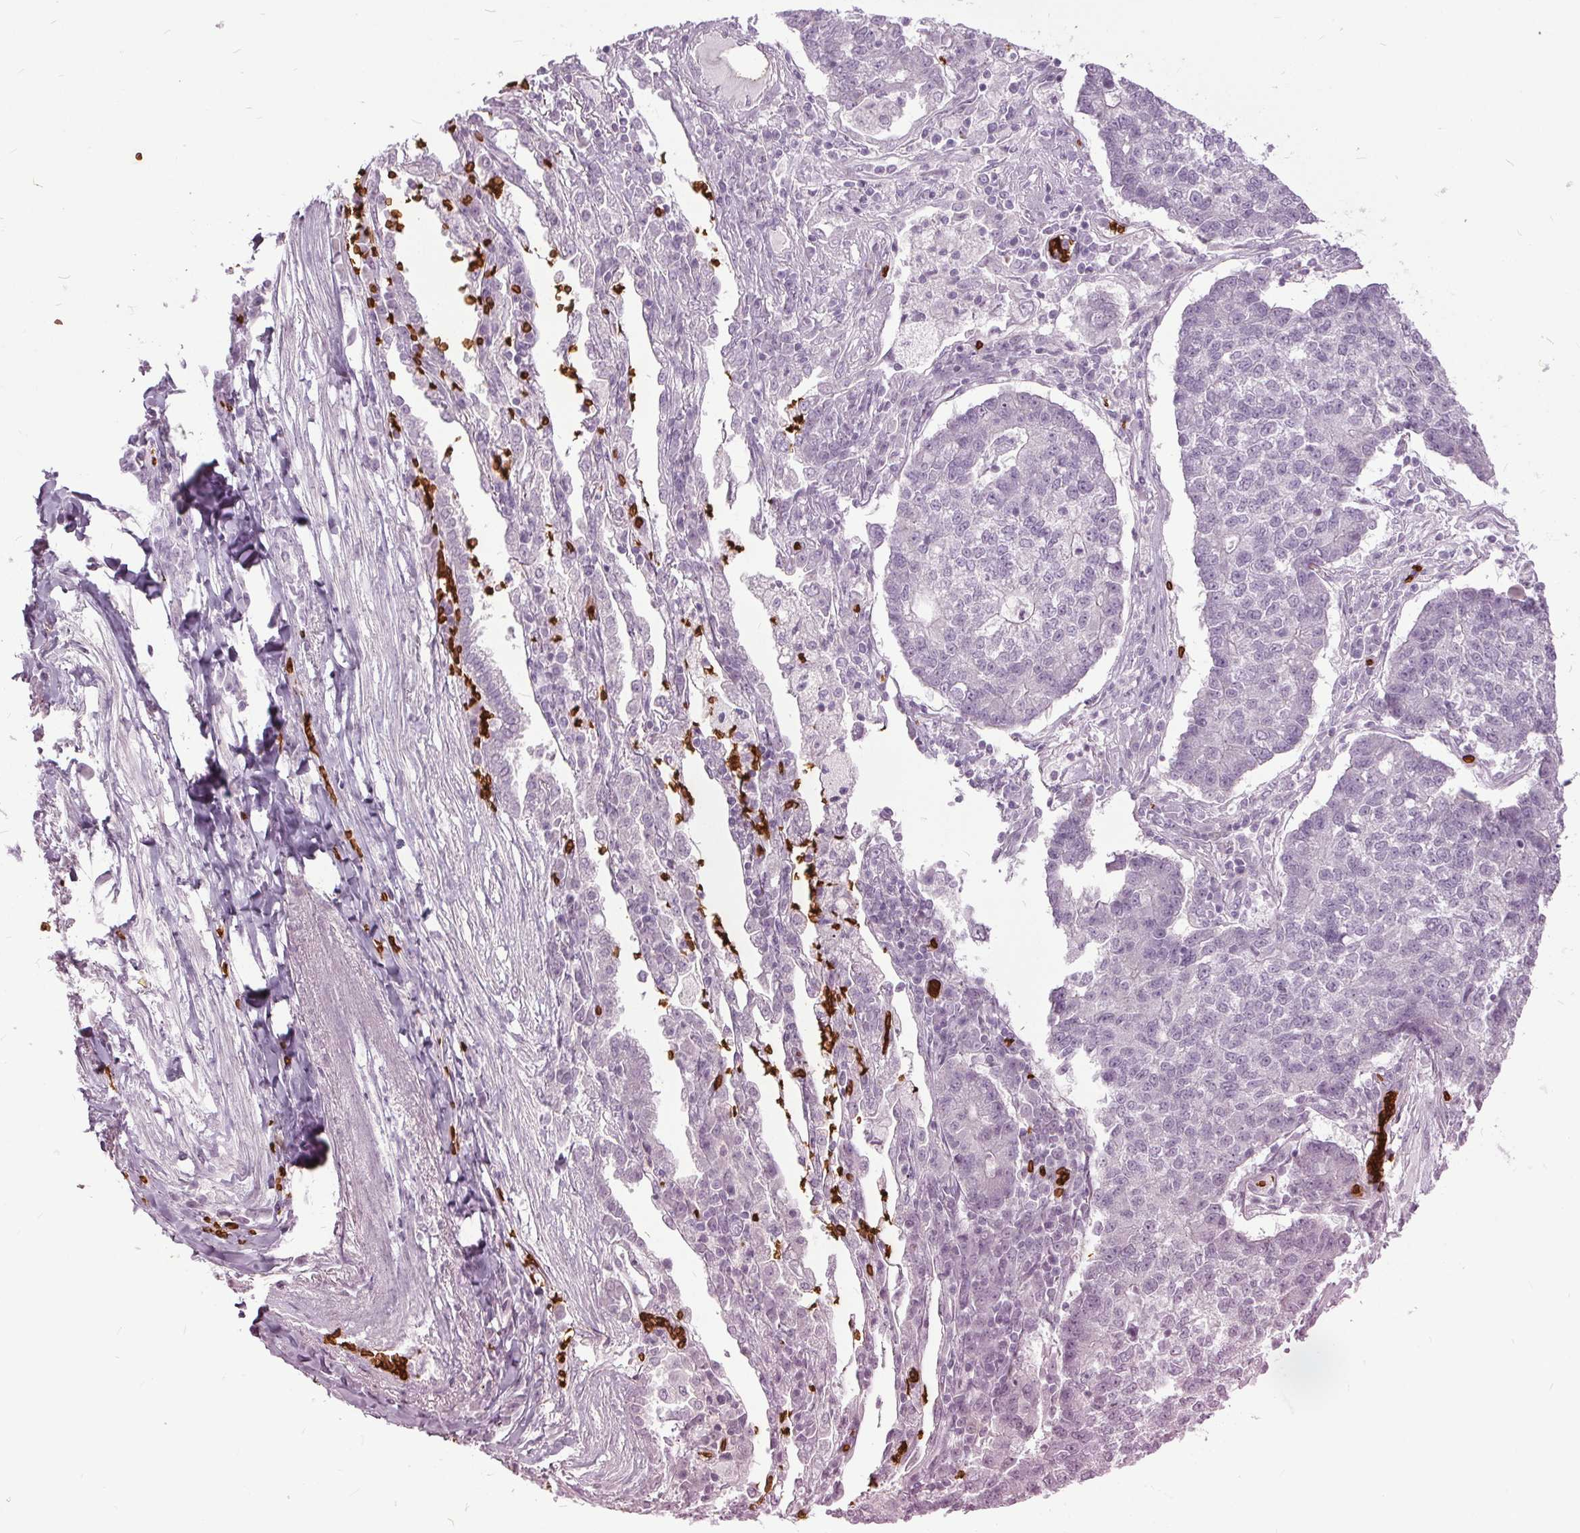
{"staining": {"intensity": "negative", "quantity": "none", "location": "none"}, "tissue": "lung cancer", "cell_type": "Tumor cells", "image_type": "cancer", "snomed": [{"axis": "morphology", "description": "Adenocarcinoma, NOS"}, {"axis": "topography", "description": "Lung"}], "caption": "Tumor cells are negative for brown protein staining in lung adenocarcinoma. (DAB immunohistochemistry with hematoxylin counter stain).", "gene": "SLC4A1", "patient": {"sex": "male", "age": 57}}